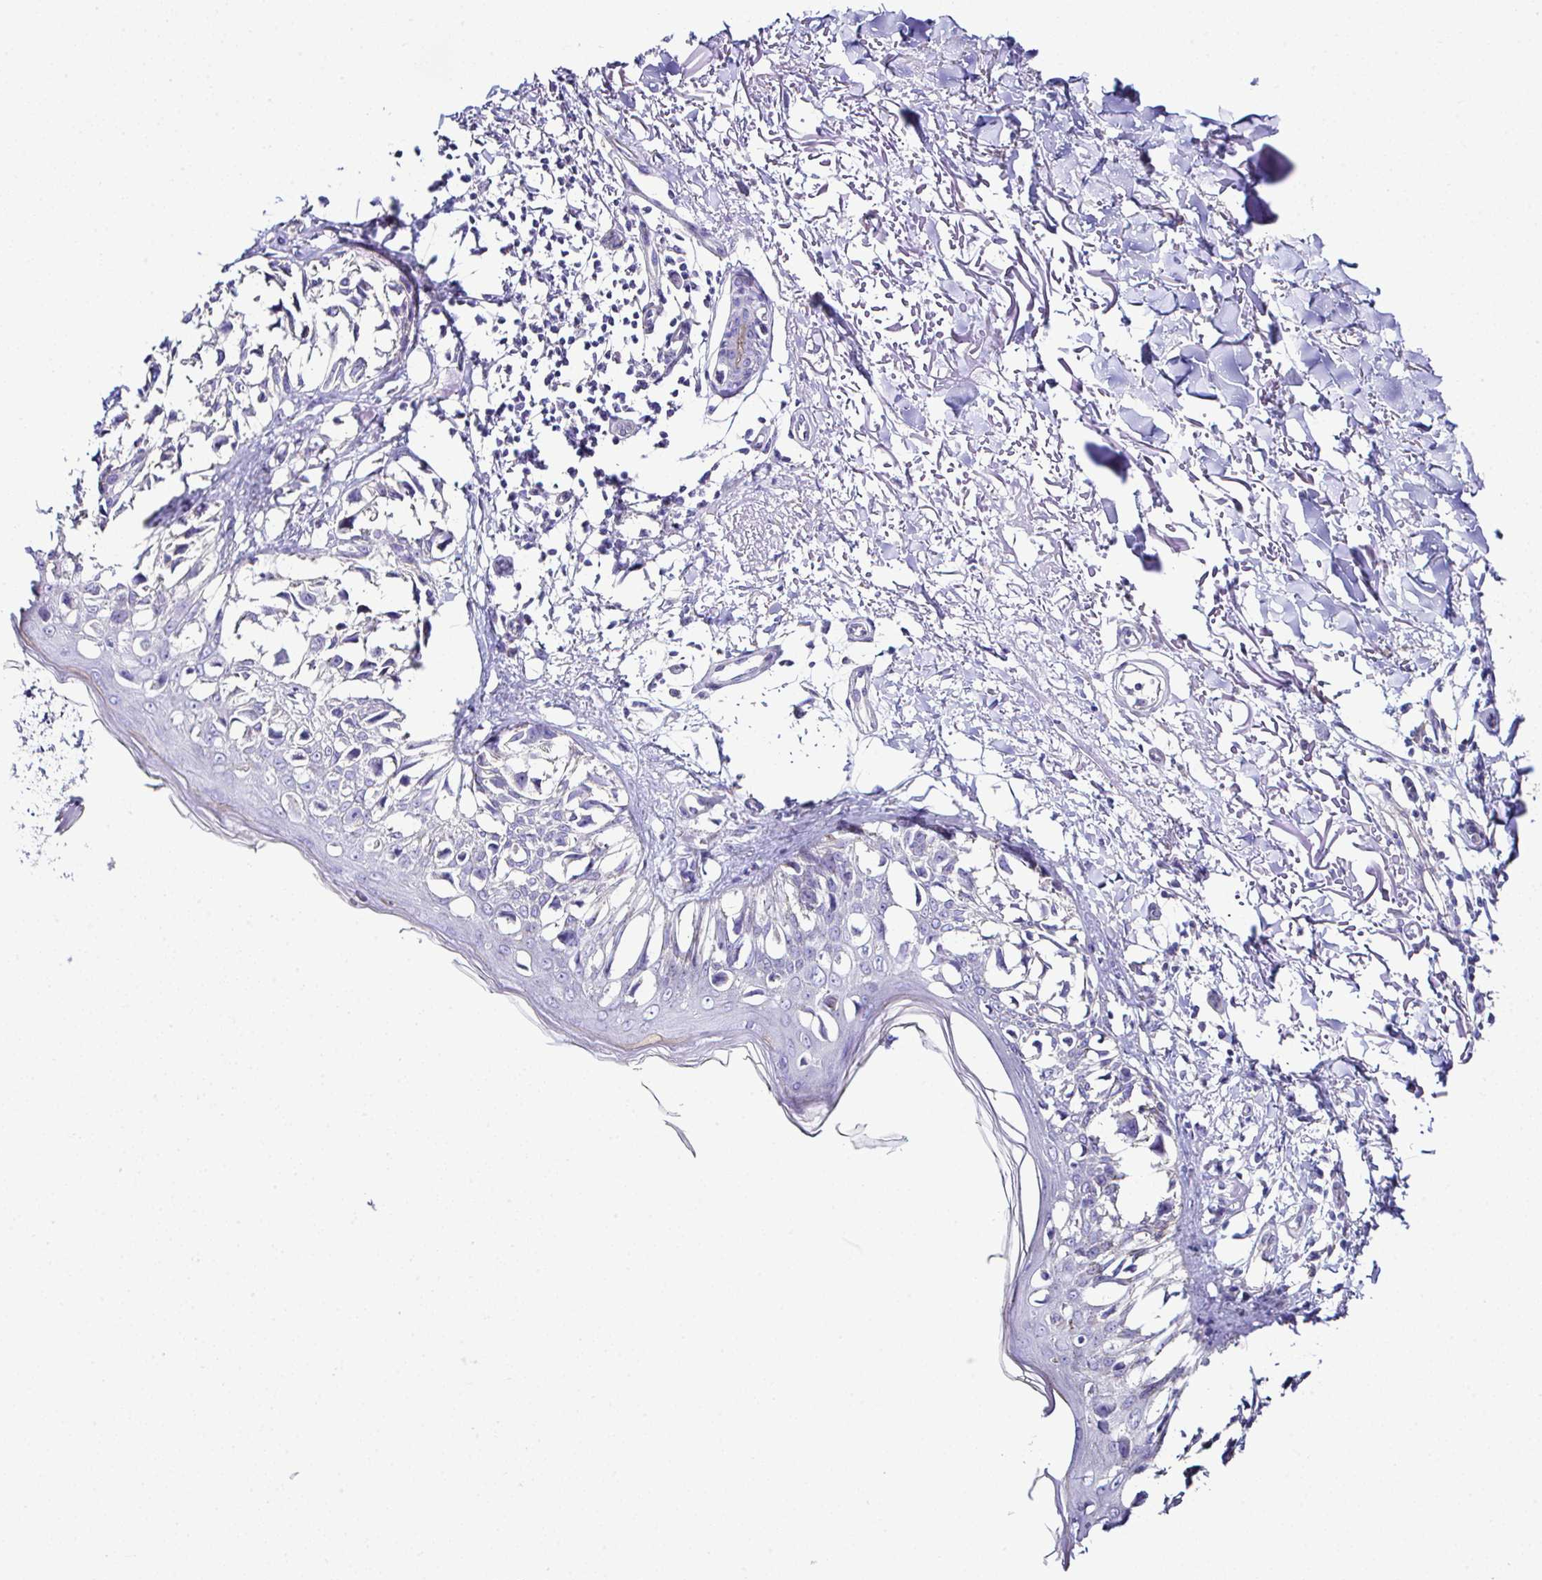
{"staining": {"intensity": "negative", "quantity": "none", "location": "none"}, "tissue": "melanoma", "cell_type": "Tumor cells", "image_type": "cancer", "snomed": [{"axis": "morphology", "description": "Malignant melanoma, NOS"}, {"axis": "topography", "description": "Skin"}], "caption": "Malignant melanoma was stained to show a protein in brown. There is no significant positivity in tumor cells.", "gene": "OR4P4", "patient": {"sex": "male", "age": 73}}